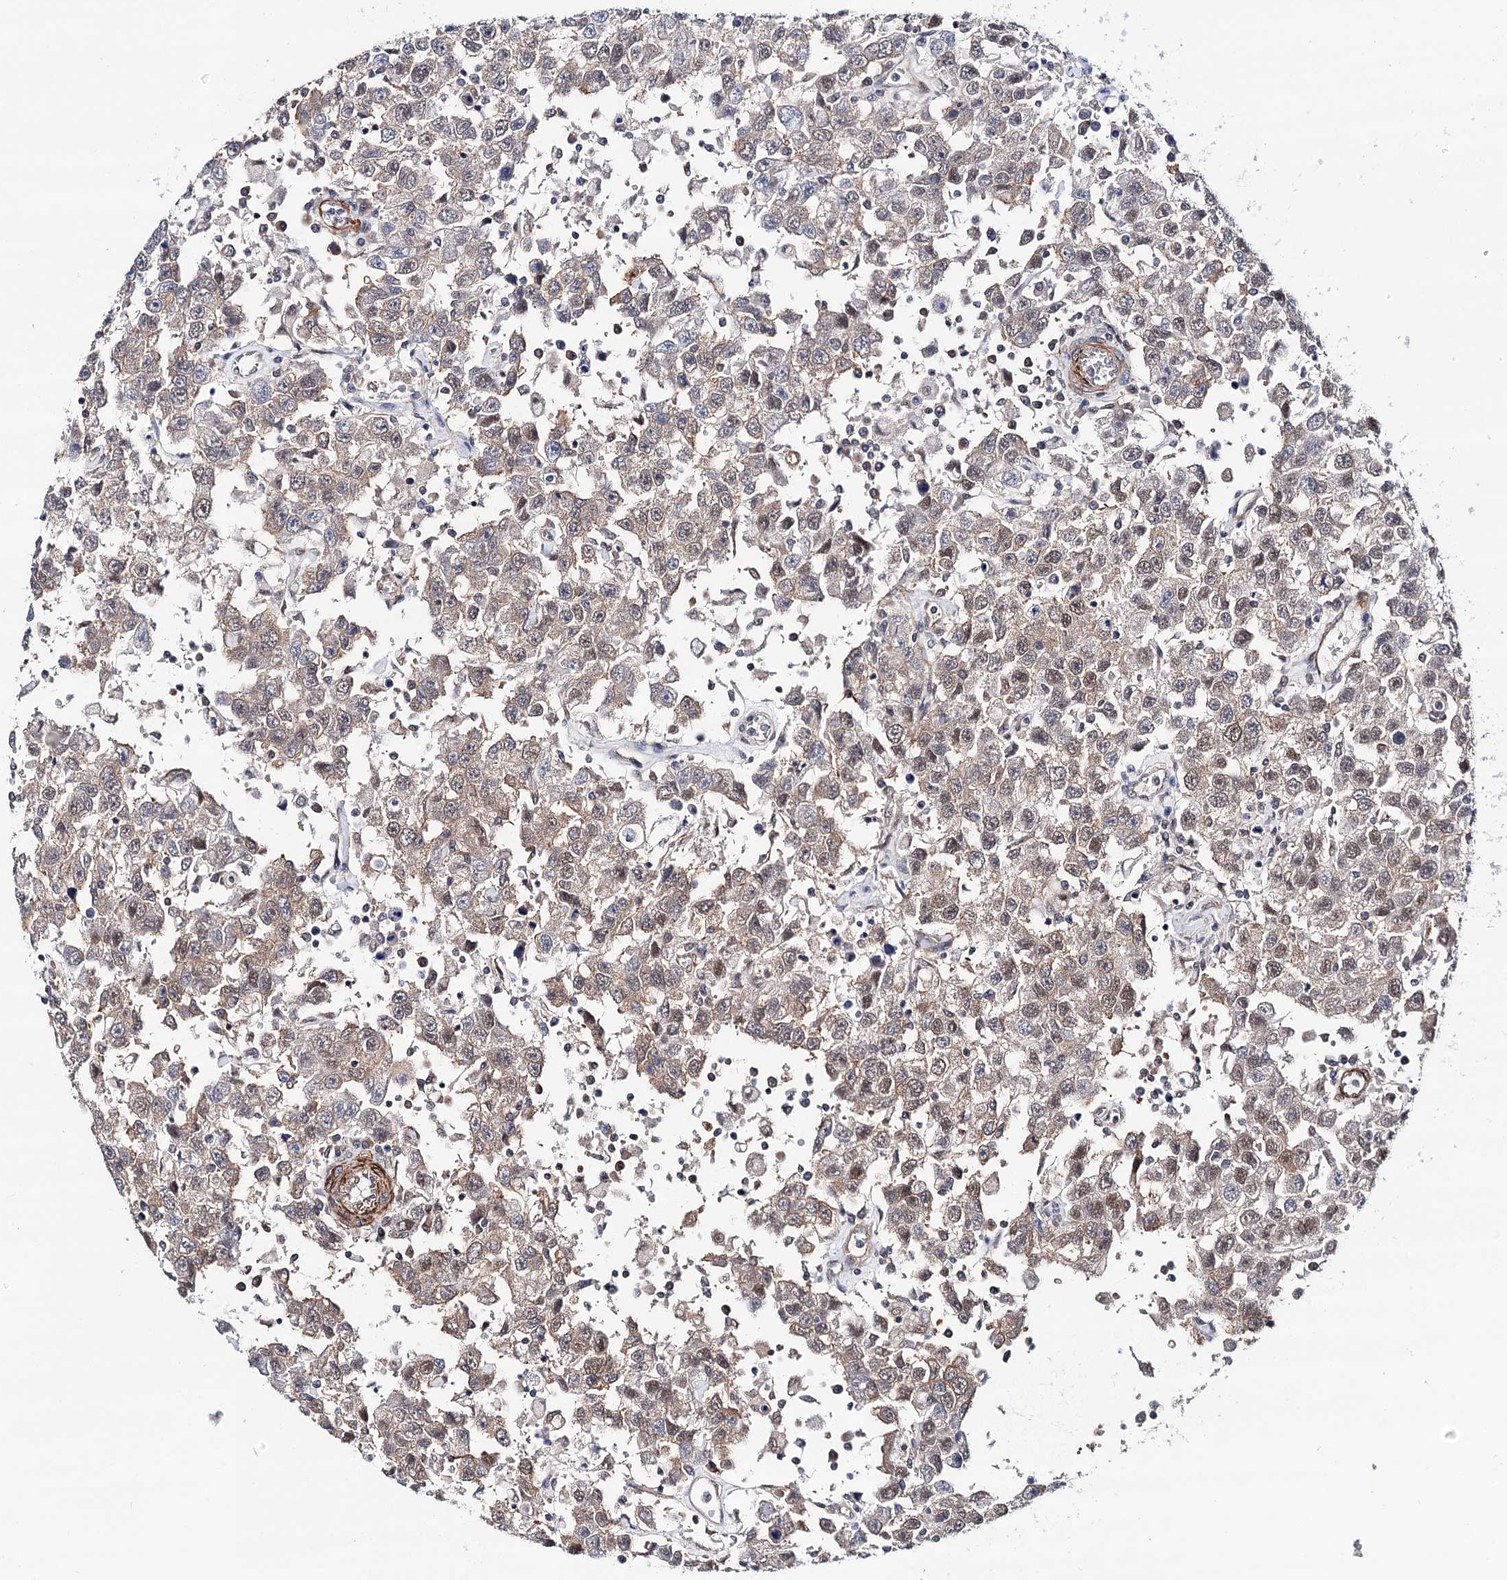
{"staining": {"intensity": "weak", "quantity": "25%-75%", "location": "cytoplasmic/membranous,nuclear"}, "tissue": "testis cancer", "cell_type": "Tumor cells", "image_type": "cancer", "snomed": [{"axis": "morphology", "description": "Seminoma, NOS"}, {"axis": "topography", "description": "Testis"}], "caption": "Human testis cancer stained for a protein (brown) demonstrates weak cytoplasmic/membranous and nuclear positive positivity in about 25%-75% of tumor cells.", "gene": "PPP2R5B", "patient": {"sex": "male", "age": 41}}